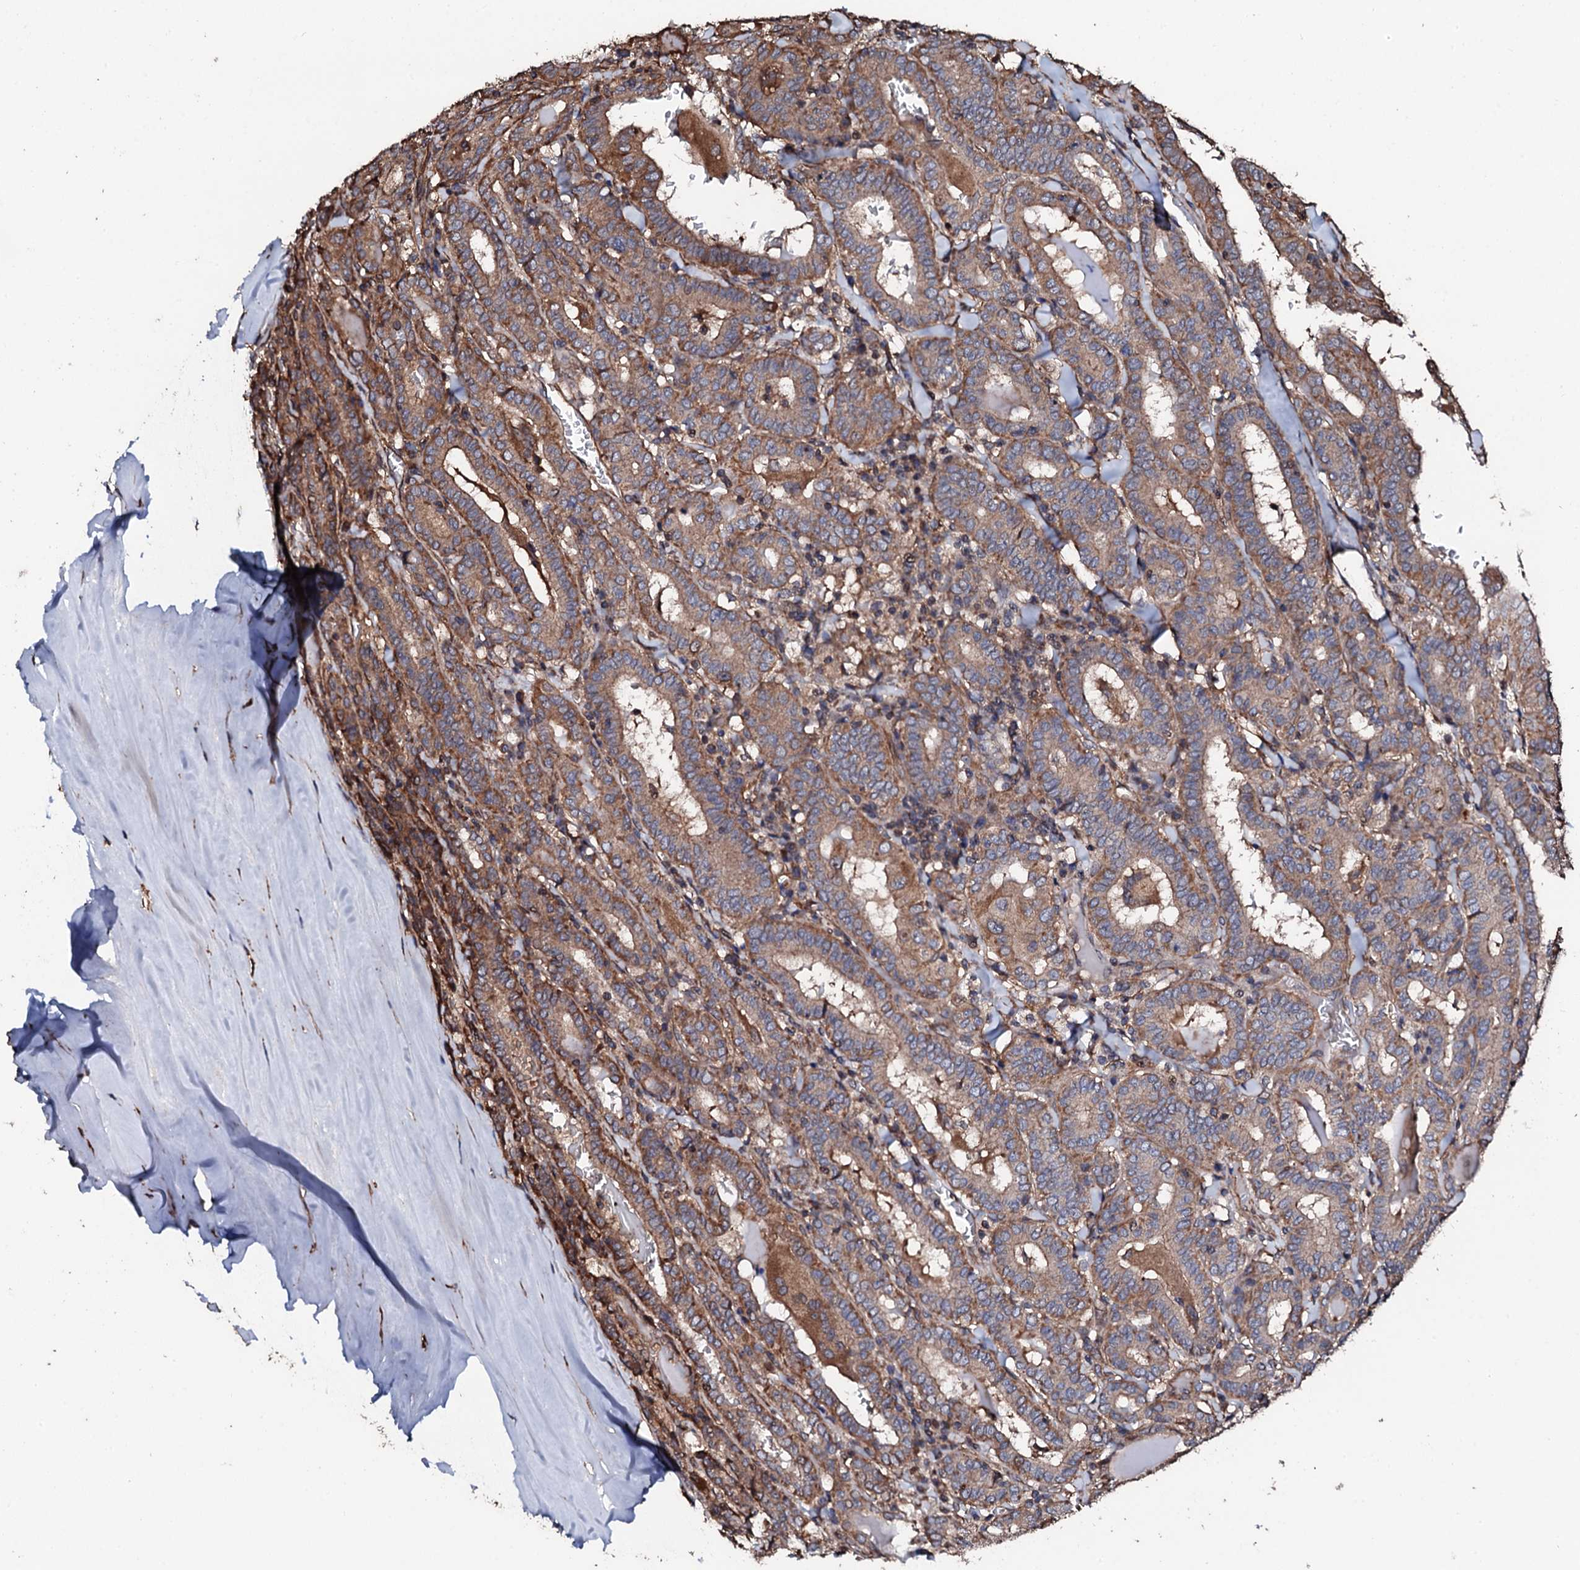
{"staining": {"intensity": "moderate", "quantity": ">75%", "location": "cytoplasmic/membranous"}, "tissue": "thyroid cancer", "cell_type": "Tumor cells", "image_type": "cancer", "snomed": [{"axis": "morphology", "description": "Papillary adenocarcinoma, NOS"}, {"axis": "topography", "description": "Thyroid gland"}], "caption": "Tumor cells demonstrate medium levels of moderate cytoplasmic/membranous staining in about >75% of cells in human thyroid cancer.", "gene": "CKAP5", "patient": {"sex": "female", "age": 72}}